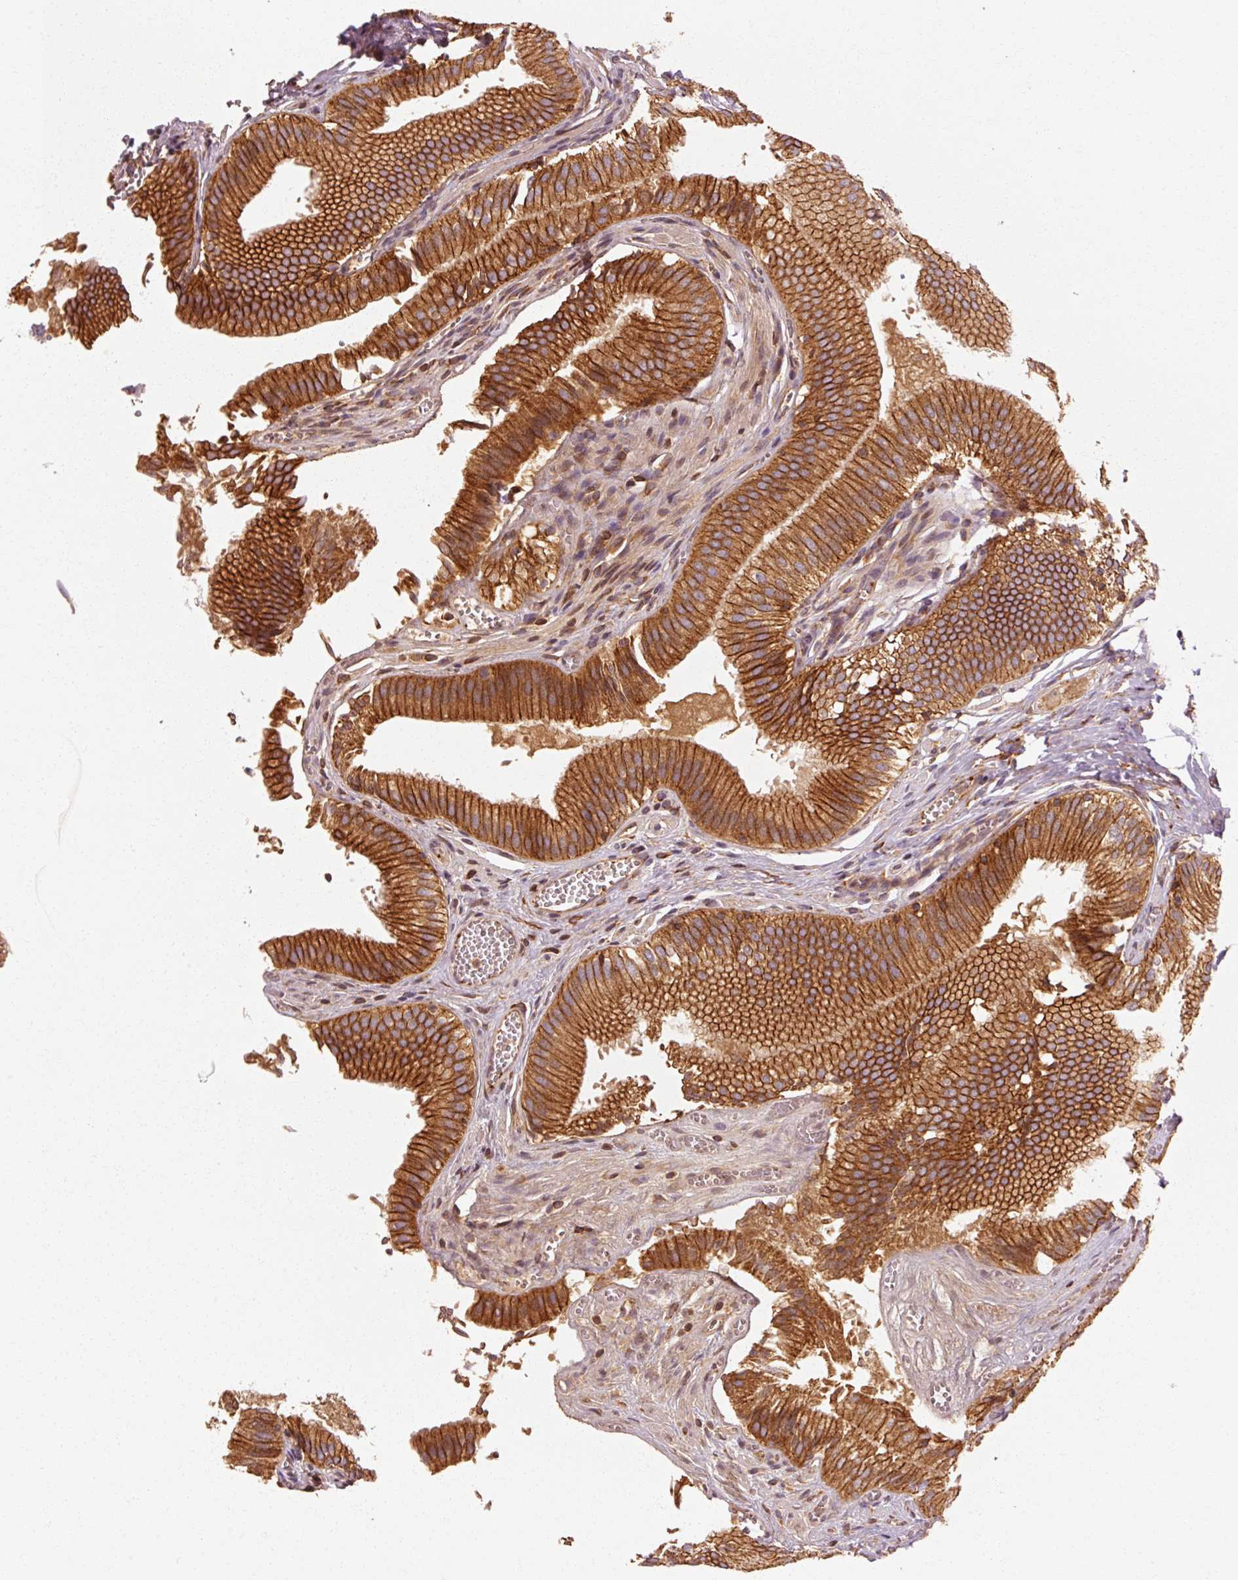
{"staining": {"intensity": "strong", "quantity": ">75%", "location": "cytoplasmic/membranous"}, "tissue": "gallbladder", "cell_type": "Glandular cells", "image_type": "normal", "snomed": [{"axis": "morphology", "description": "Normal tissue, NOS"}, {"axis": "topography", "description": "Gallbladder"}, {"axis": "topography", "description": "Peripheral nerve tissue"}], "caption": "Immunohistochemical staining of unremarkable gallbladder demonstrates high levels of strong cytoplasmic/membranous staining in about >75% of glandular cells.", "gene": "CTNNA1", "patient": {"sex": "male", "age": 17}}